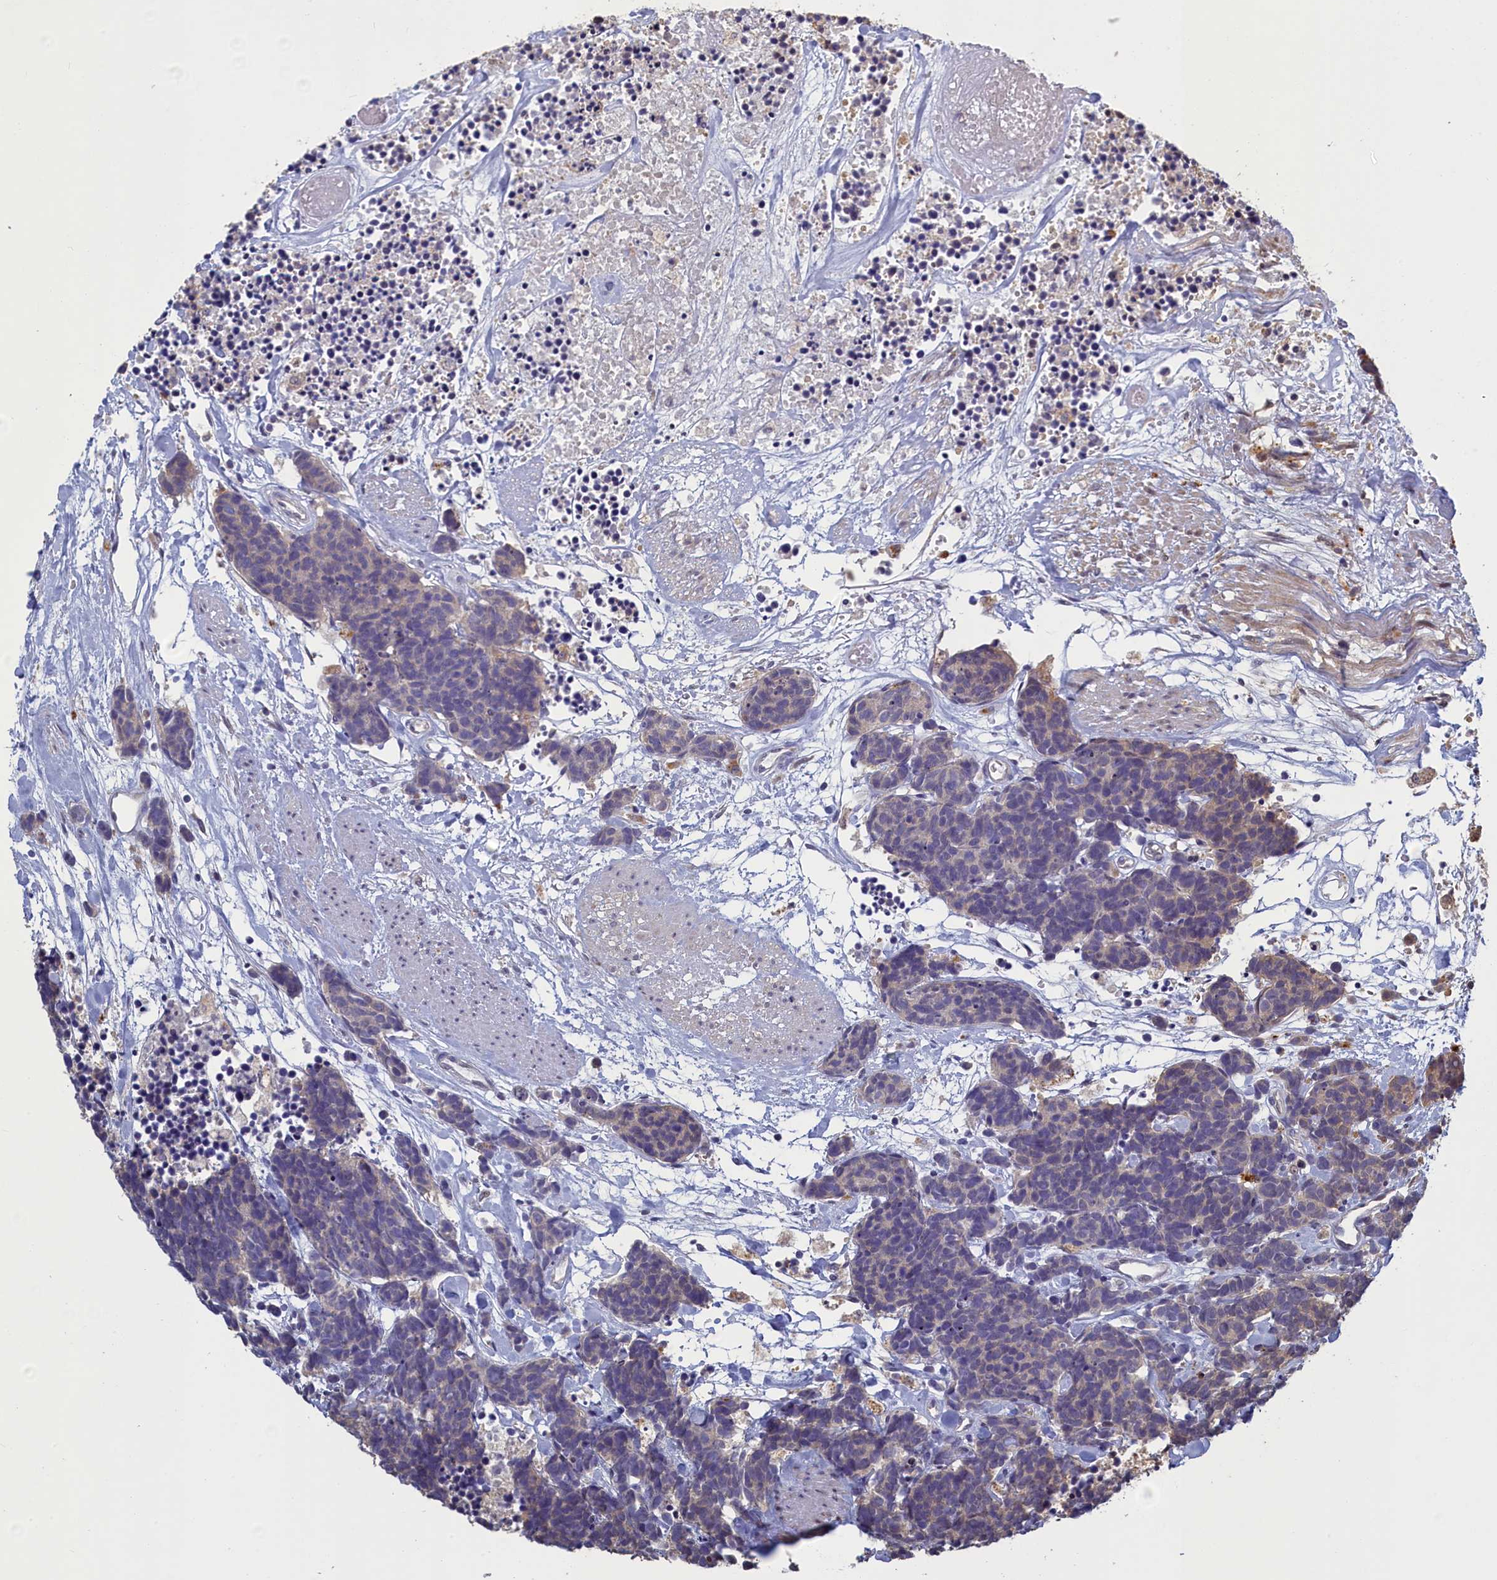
{"staining": {"intensity": "weak", "quantity": "<25%", "location": "cytoplasmic/membranous"}, "tissue": "carcinoid", "cell_type": "Tumor cells", "image_type": "cancer", "snomed": [{"axis": "morphology", "description": "Carcinoma, NOS"}, {"axis": "morphology", "description": "Carcinoid, malignant, NOS"}, {"axis": "topography", "description": "Urinary bladder"}], "caption": "Immunohistochemistry (IHC) histopathology image of neoplastic tissue: human carcinoid stained with DAB displays no significant protein staining in tumor cells.", "gene": "UCHL3", "patient": {"sex": "male", "age": 57}}